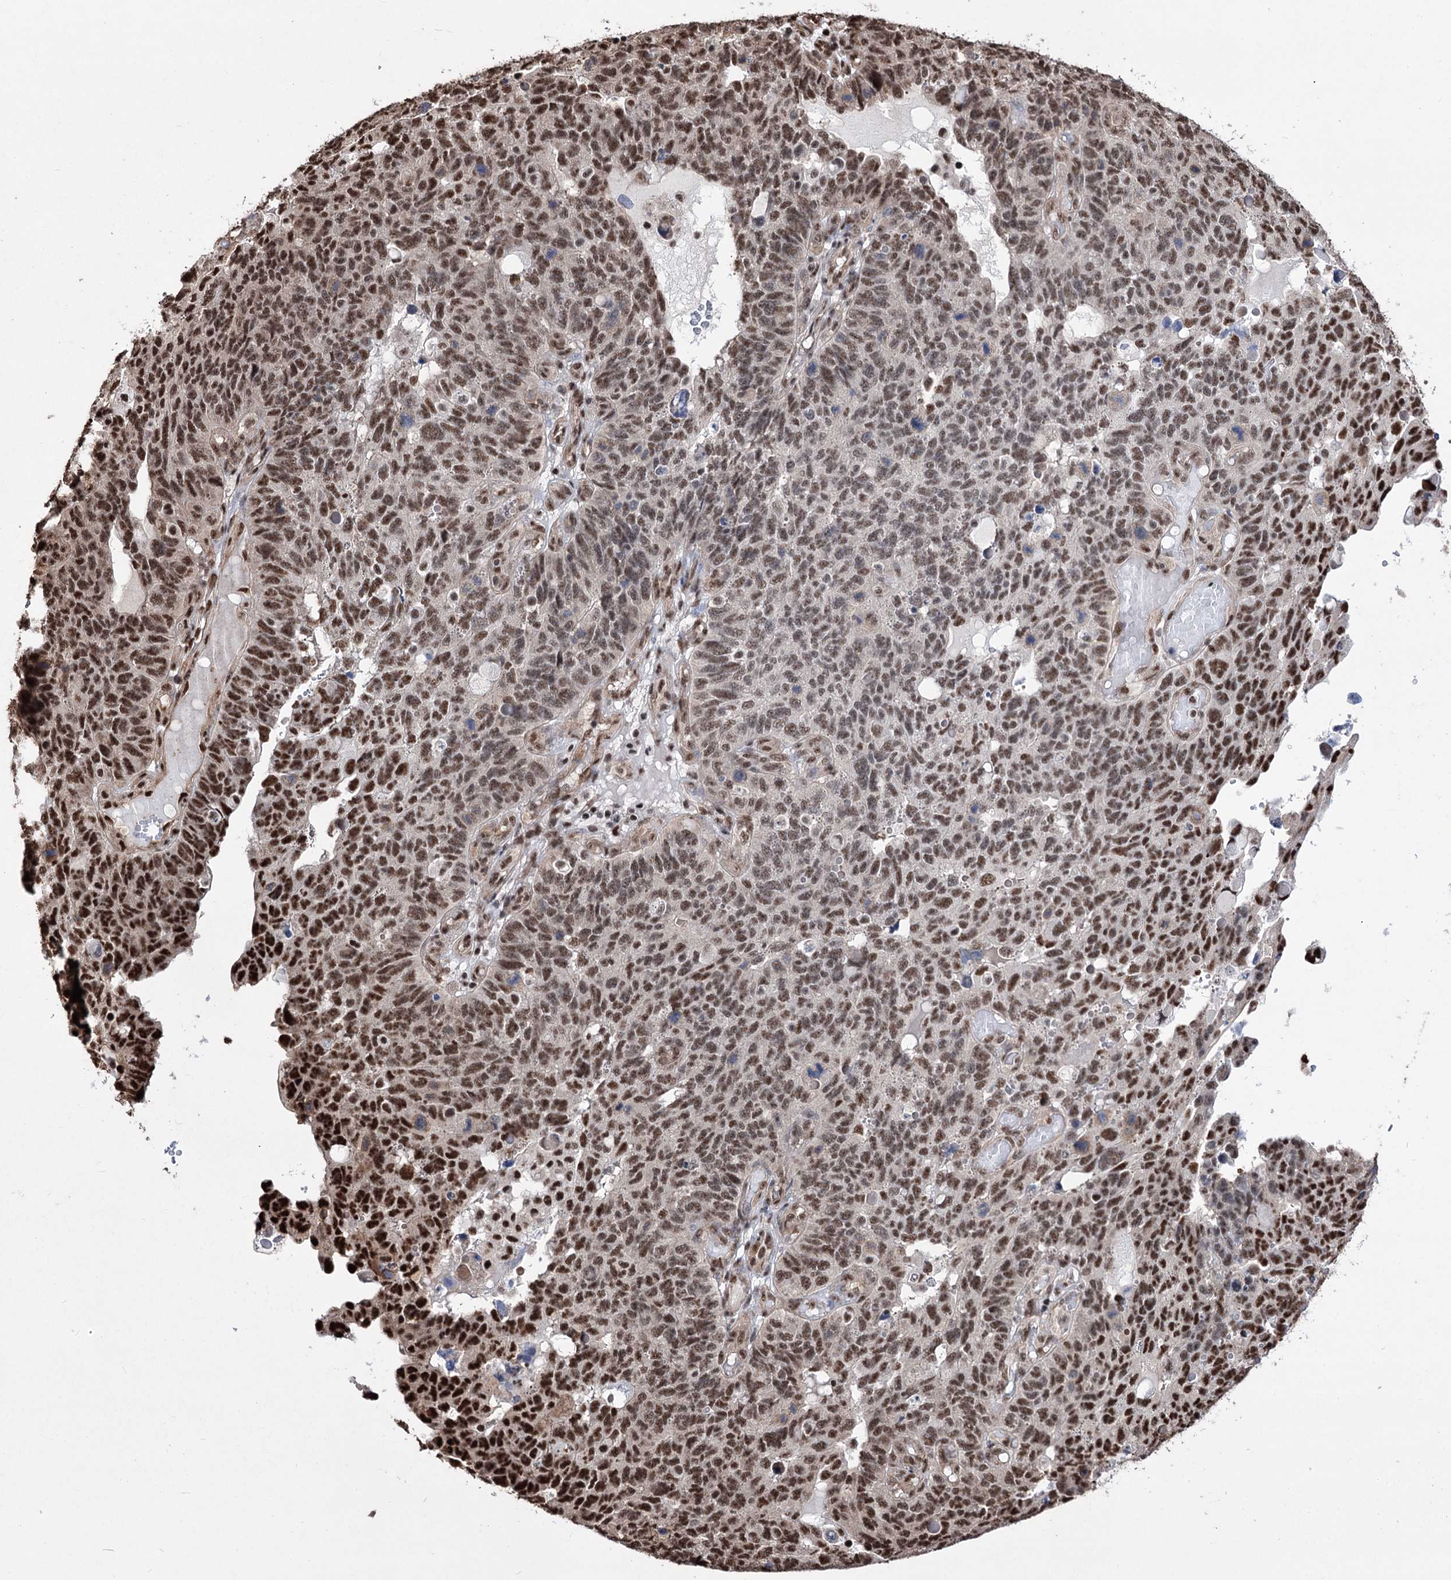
{"staining": {"intensity": "moderate", "quantity": ">75%", "location": "nuclear"}, "tissue": "endometrial cancer", "cell_type": "Tumor cells", "image_type": "cancer", "snomed": [{"axis": "morphology", "description": "Adenocarcinoma, NOS"}, {"axis": "topography", "description": "Endometrium"}], "caption": "Protein expression analysis of endometrial cancer demonstrates moderate nuclear expression in approximately >75% of tumor cells.", "gene": "CHMP7", "patient": {"sex": "female", "age": 66}}